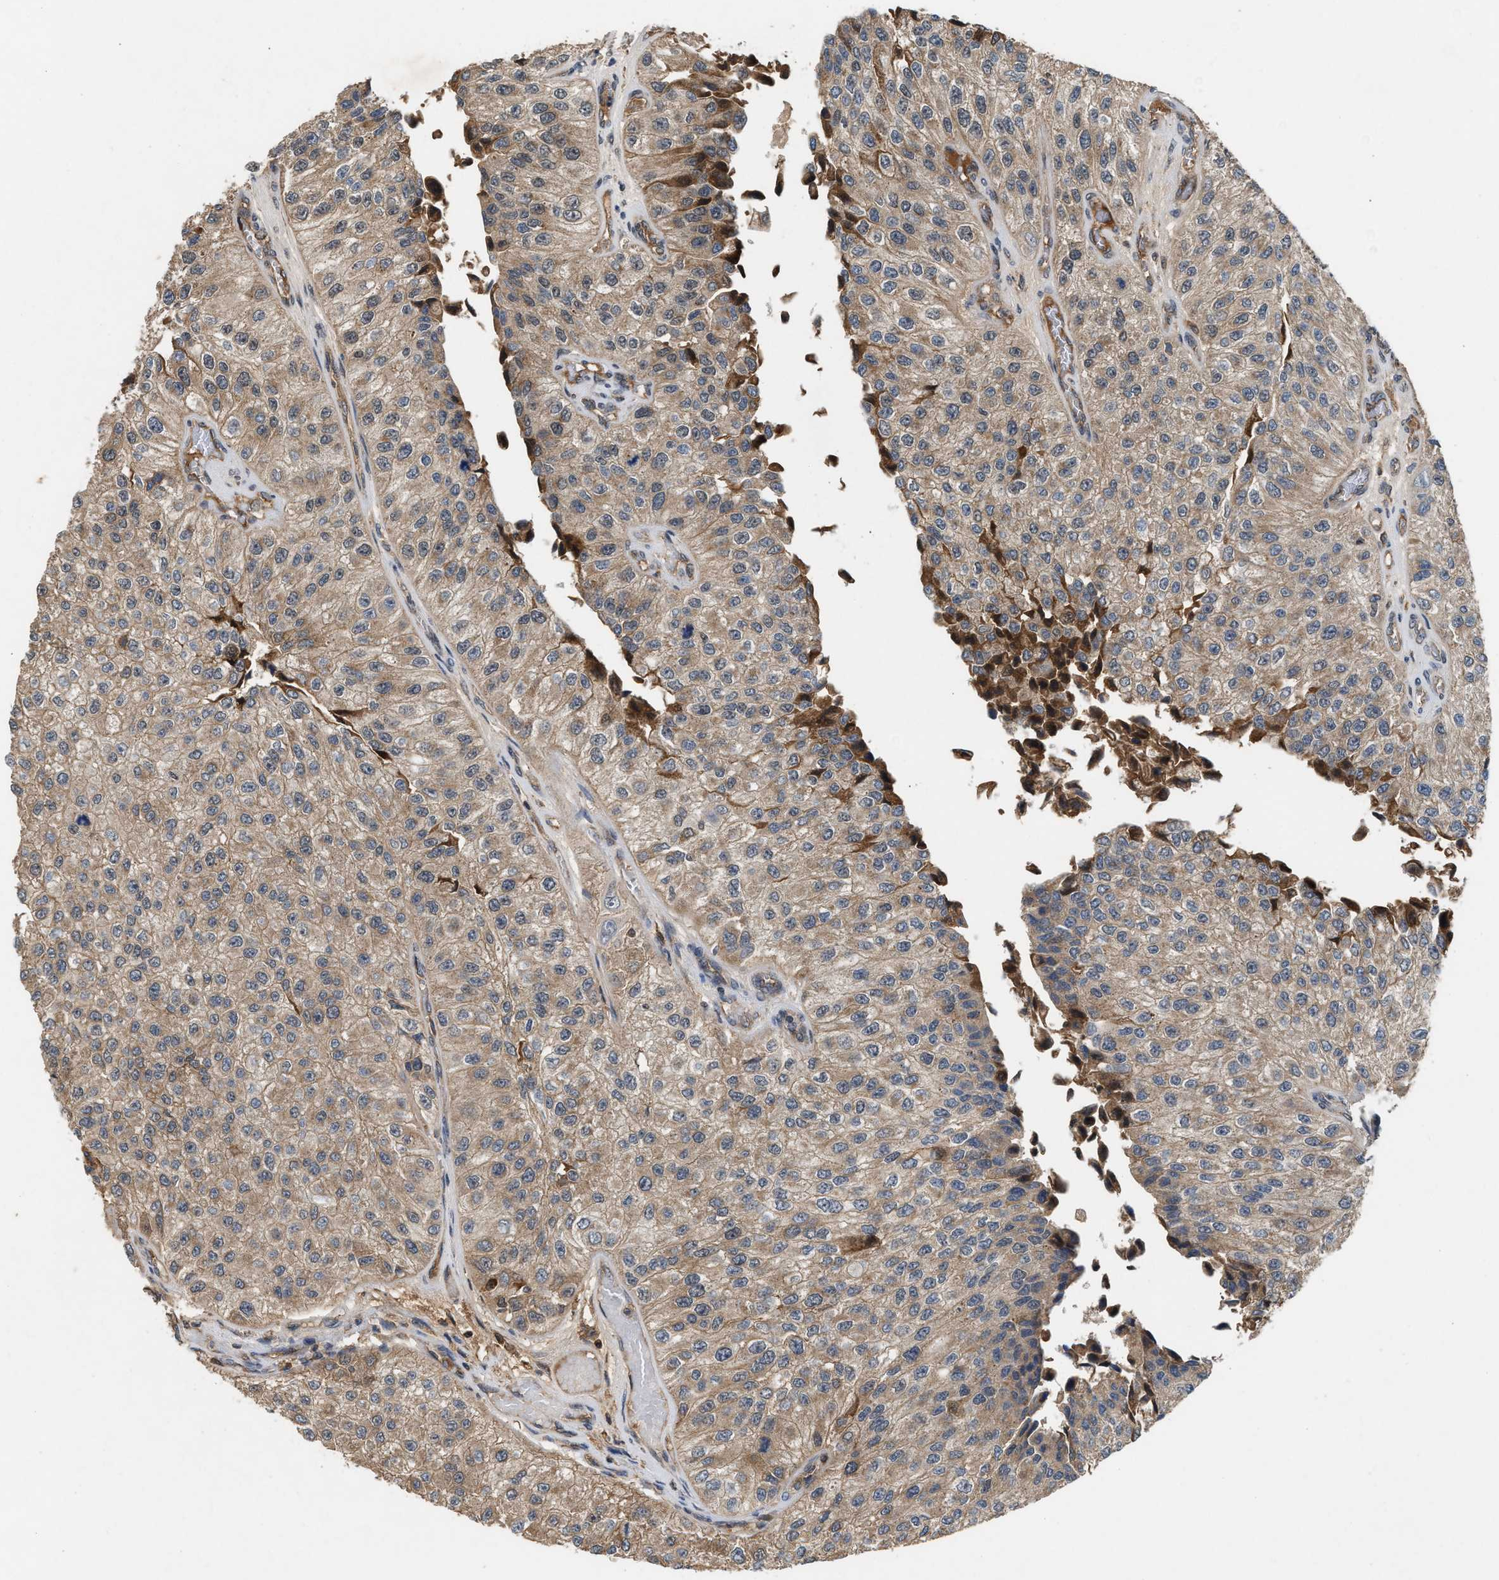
{"staining": {"intensity": "weak", "quantity": ">75%", "location": "cytoplasmic/membranous"}, "tissue": "urothelial cancer", "cell_type": "Tumor cells", "image_type": "cancer", "snomed": [{"axis": "morphology", "description": "Urothelial carcinoma, High grade"}, {"axis": "topography", "description": "Kidney"}, {"axis": "topography", "description": "Urinary bladder"}], "caption": "Immunohistochemistry image of human urothelial carcinoma (high-grade) stained for a protein (brown), which exhibits low levels of weak cytoplasmic/membranous staining in approximately >75% of tumor cells.", "gene": "RUSC2", "patient": {"sex": "male", "age": 77}}